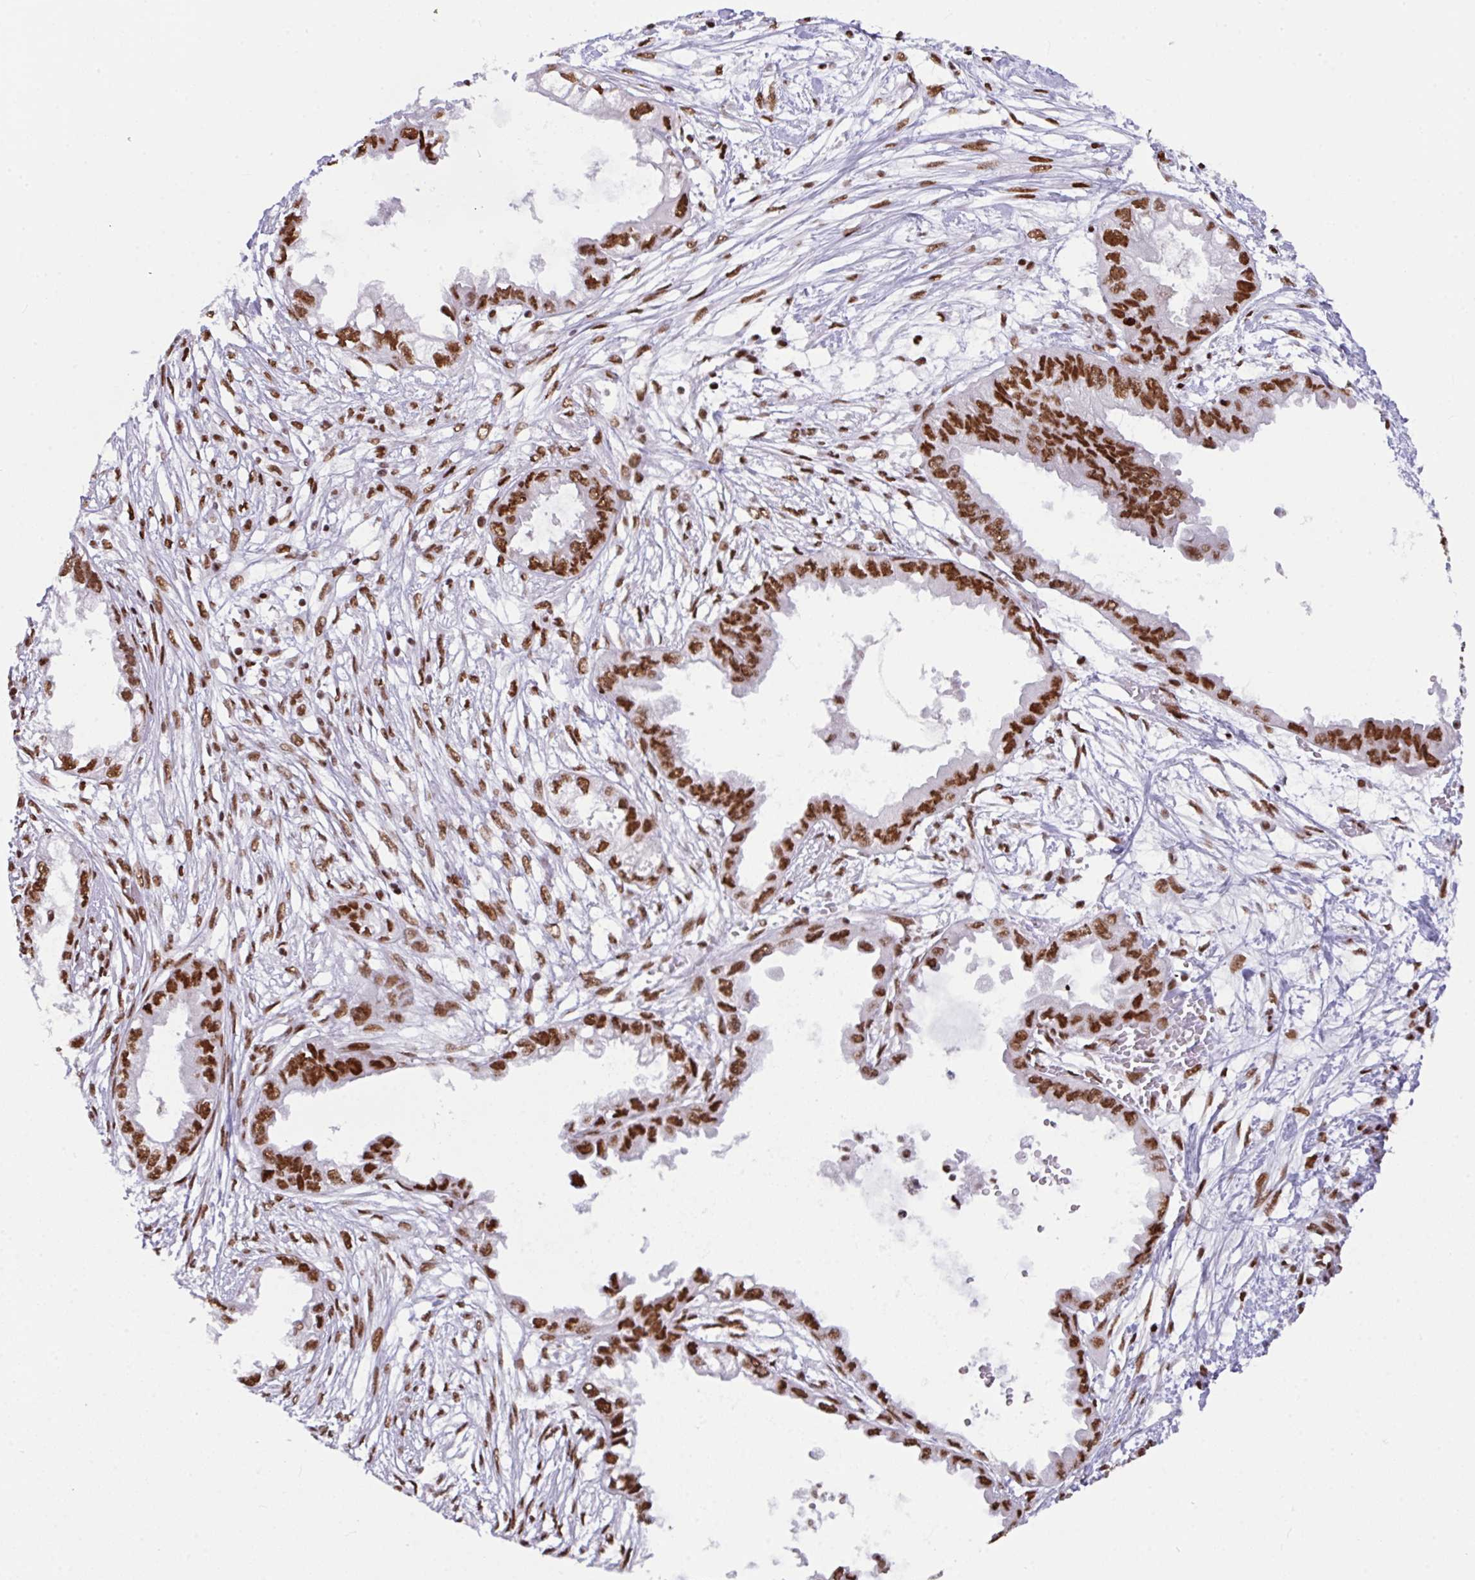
{"staining": {"intensity": "strong", "quantity": ">75%", "location": "nuclear"}, "tissue": "endometrial cancer", "cell_type": "Tumor cells", "image_type": "cancer", "snomed": [{"axis": "morphology", "description": "Adenocarcinoma, NOS"}, {"axis": "morphology", "description": "Adenocarcinoma, metastatic, NOS"}, {"axis": "topography", "description": "Adipose tissue"}, {"axis": "topography", "description": "Endometrium"}], "caption": "Strong nuclear protein positivity is identified in approximately >75% of tumor cells in adenocarcinoma (endometrial).", "gene": "CLP1", "patient": {"sex": "female", "age": 67}}